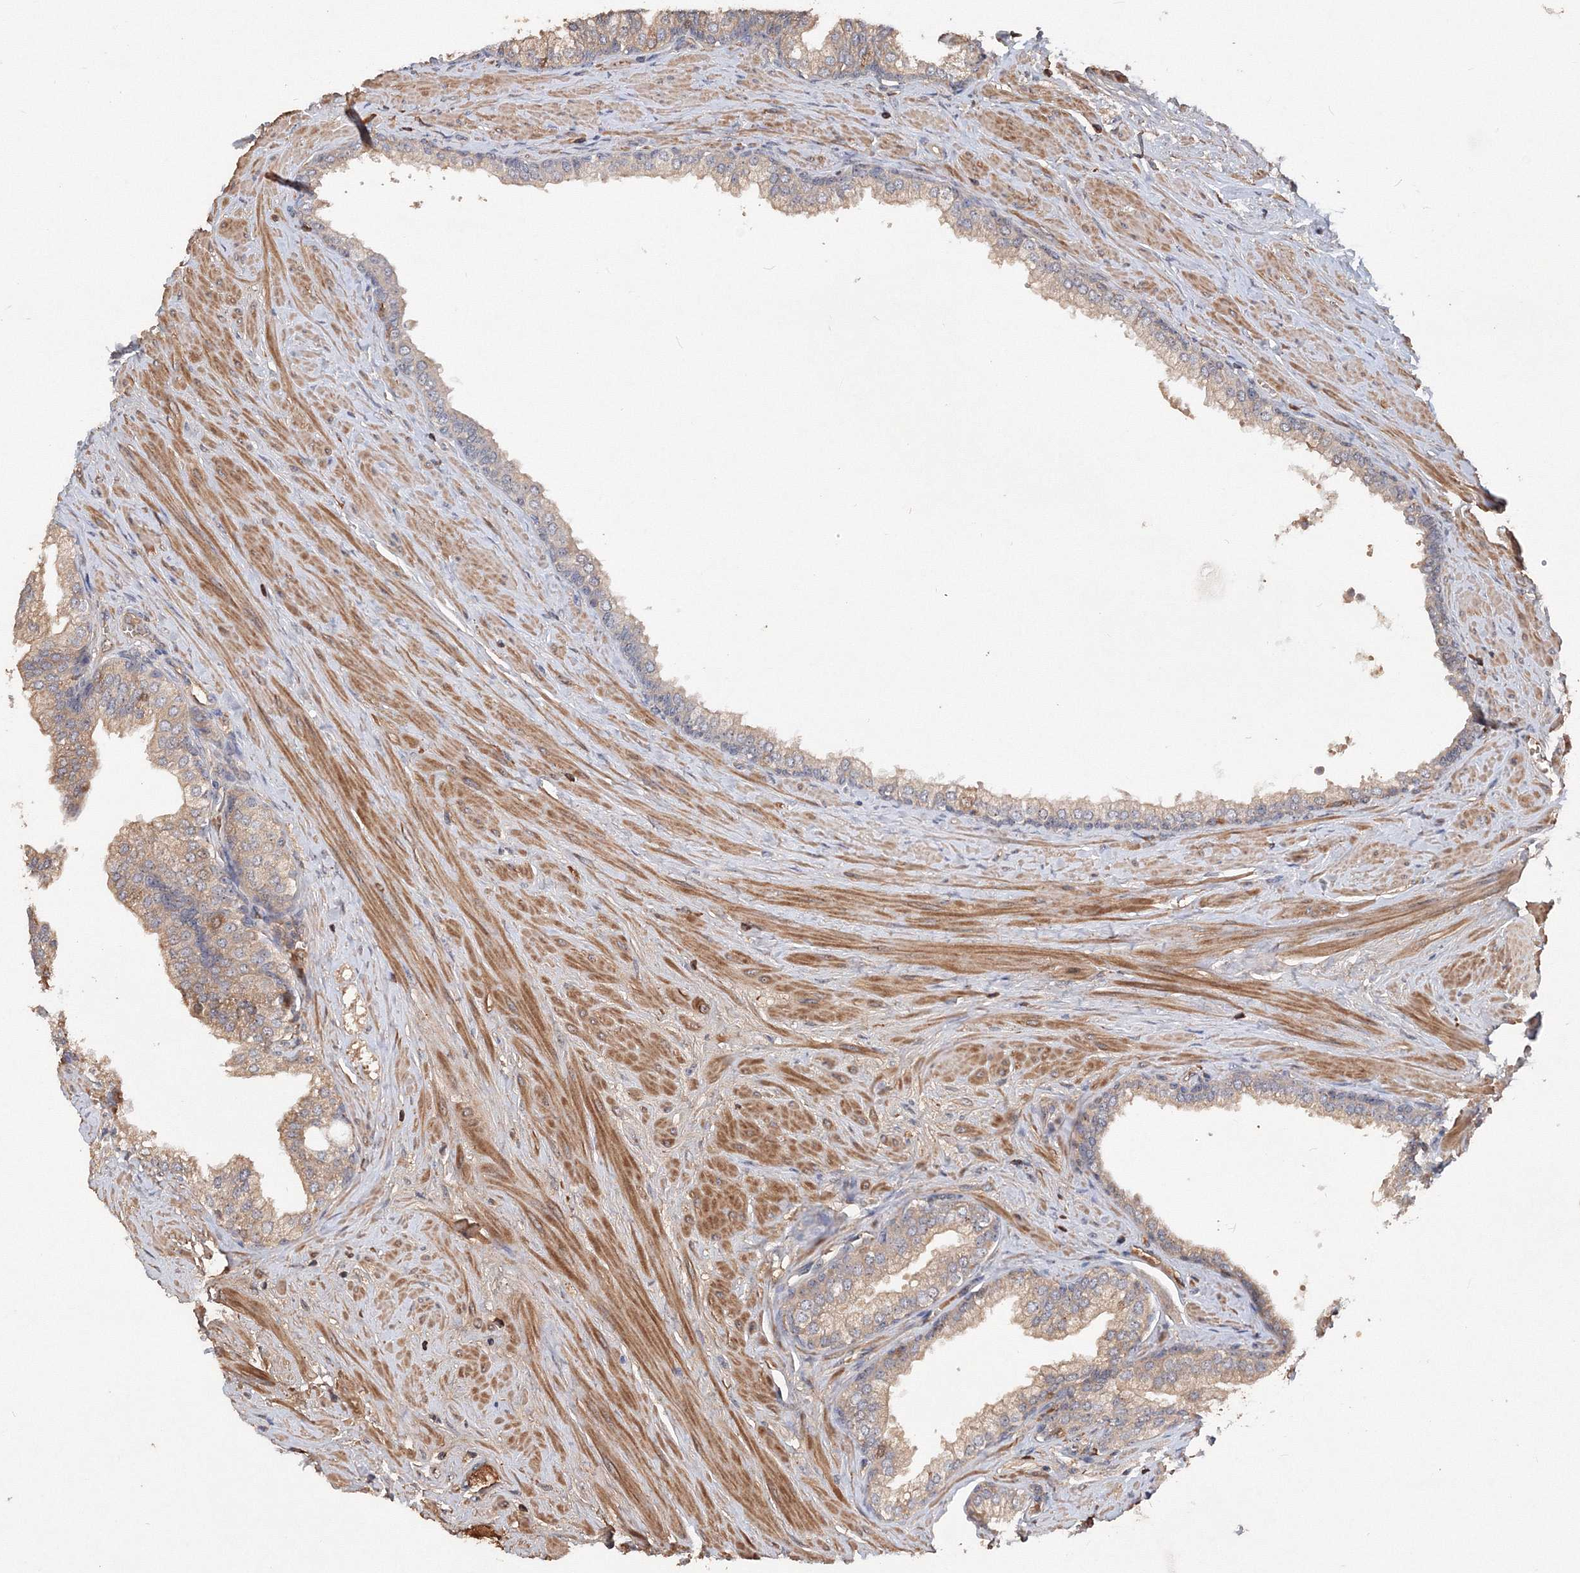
{"staining": {"intensity": "weak", "quantity": "25%-75%", "location": "cytoplasmic/membranous"}, "tissue": "prostate", "cell_type": "Glandular cells", "image_type": "normal", "snomed": [{"axis": "morphology", "description": "Normal tissue, NOS"}, {"axis": "morphology", "description": "Urothelial carcinoma, Low grade"}, {"axis": "topography", "description": "Urinary bladder"}, {"axis": "topography", "description": "Prostate"}], "caption": "High-power microscopy captured an IHC image of unremarkable prostate, revealing weak cytoplasmic/membranous expression in approximately 25%-75% of glandular cells. The staining is performed using DAB (3,3'-diaminobenzidine) brown chromogen to label protein expression. The nuclei are counter-stained blue using hematoxylin.", "gene": "GRINA", "patient": {"sex": "male", "age": 60}}